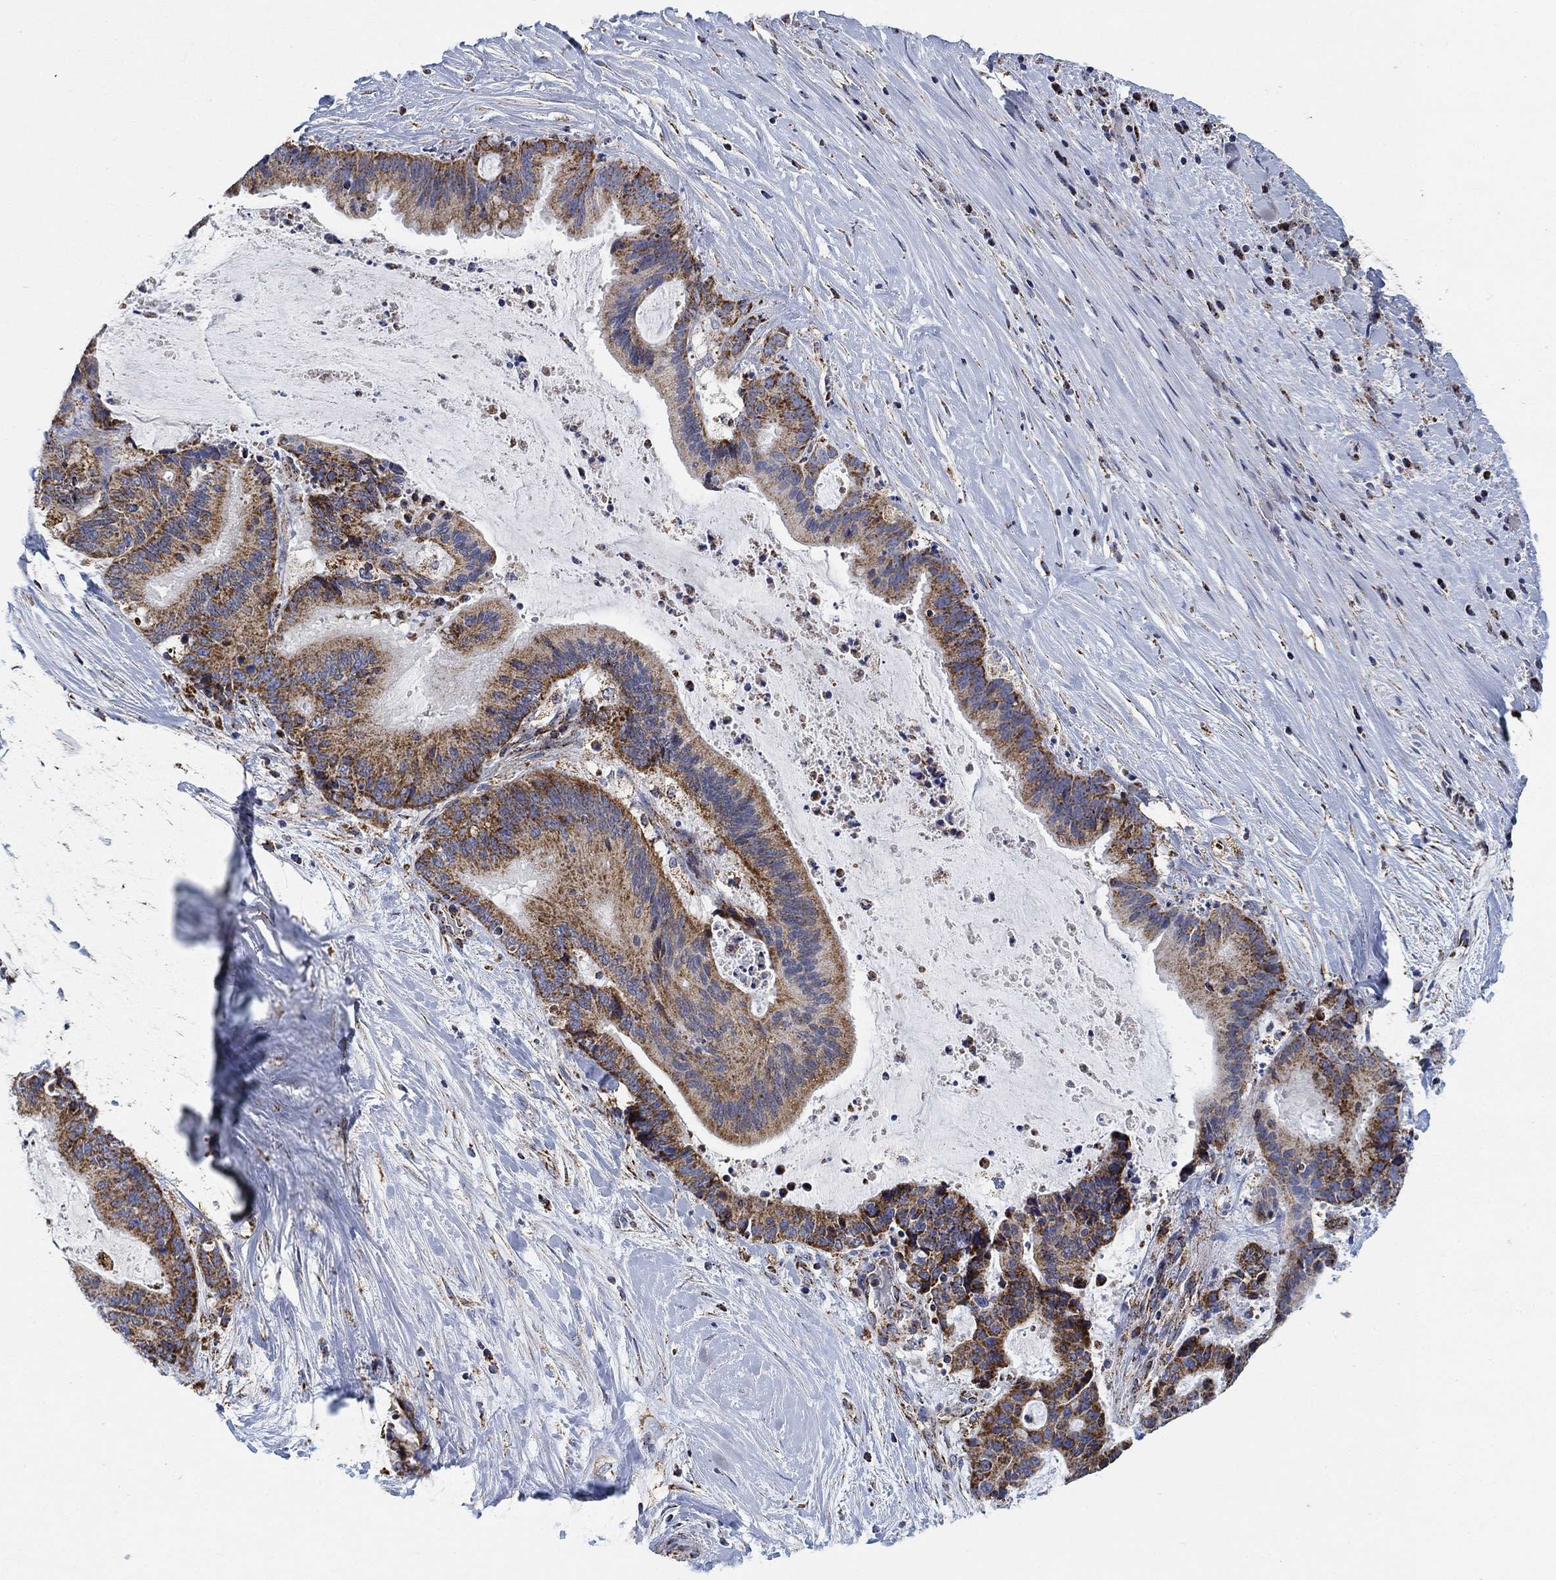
{"staining": {"intensity": "strong", "quantity": "25%-75%", "location": "cytoplasmic/membranous"}, "tissue": "liver cancer", "cell_type": "Tumor cells", "image_type": "cancer", "snomed": [{"axis": "morphology", "description": "Cholangiocarcinoma"}, {"axis": "topography", "description": "Liver"}], "caption": "IHC histopathology image of human cholangiocarcinoma (liver) stained for a protein (brown), which demonstrates high levels of strong cytoplasmic/membranous expression in about 25%-75% of tumor cells.", "gene": "NDUFS3", "patient": {"sex": "female", "age": 73}}